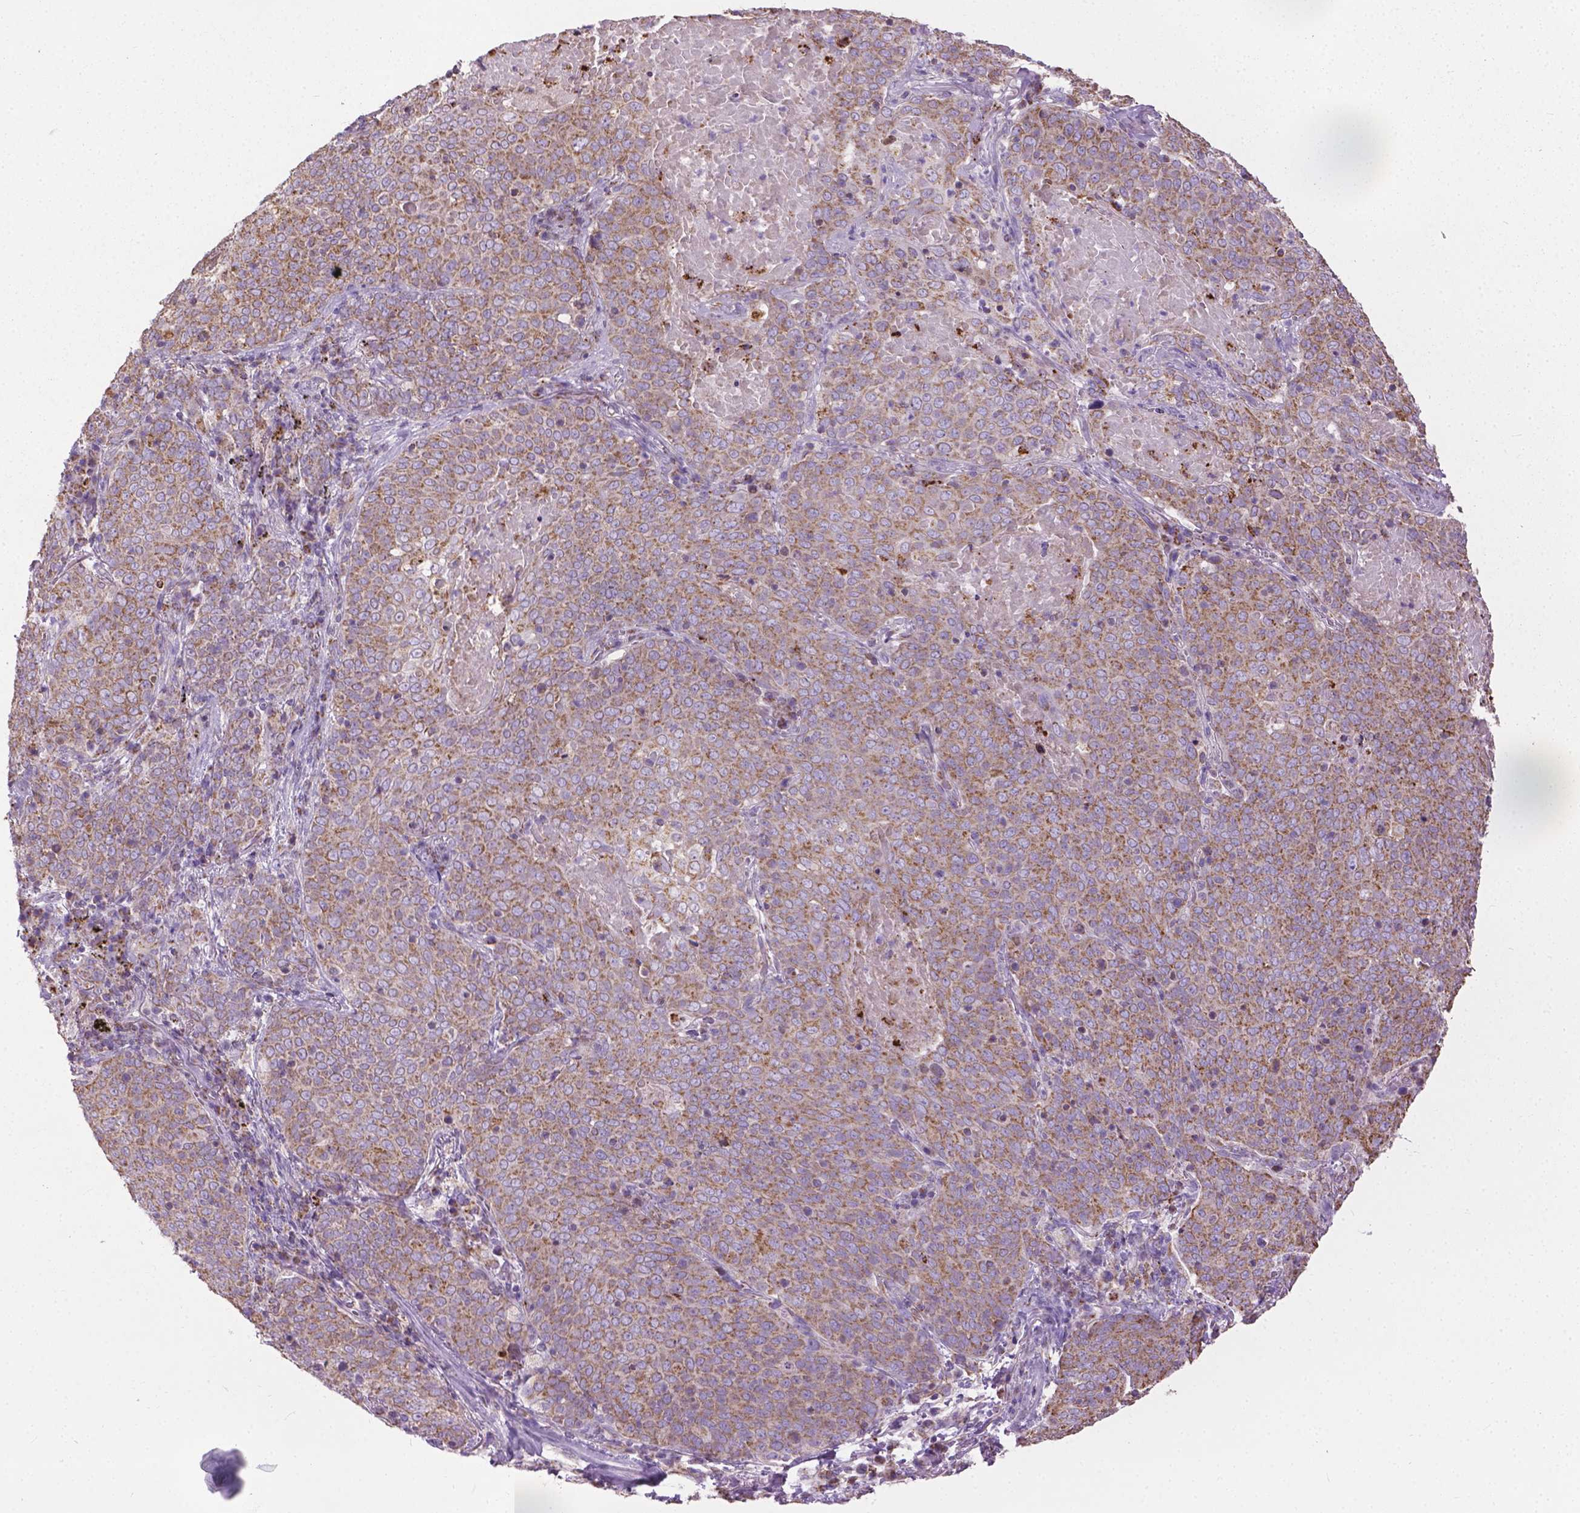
{"staining": {"intensity": "weak", "quantity": ">75%", "location": "cytoplasmic/membranous"}, "tissue": "lung cancer", "cell_type": "Tumor cells", "image_type": "cancer", "snomed": [{"axis": "morphology", "description": "Squamous cell carcinoma, NOS"}, {"axis": "topography", "description": "Lung"}], "caption": "Protein analysis of squamous cell carcinoma (lung) tissue demonstrates weak cytoplasmic/membranous expression in approximately >75% of tumor cells.", "gene": "VDAC1", "patient": {"sex": "male", "age": 82}}